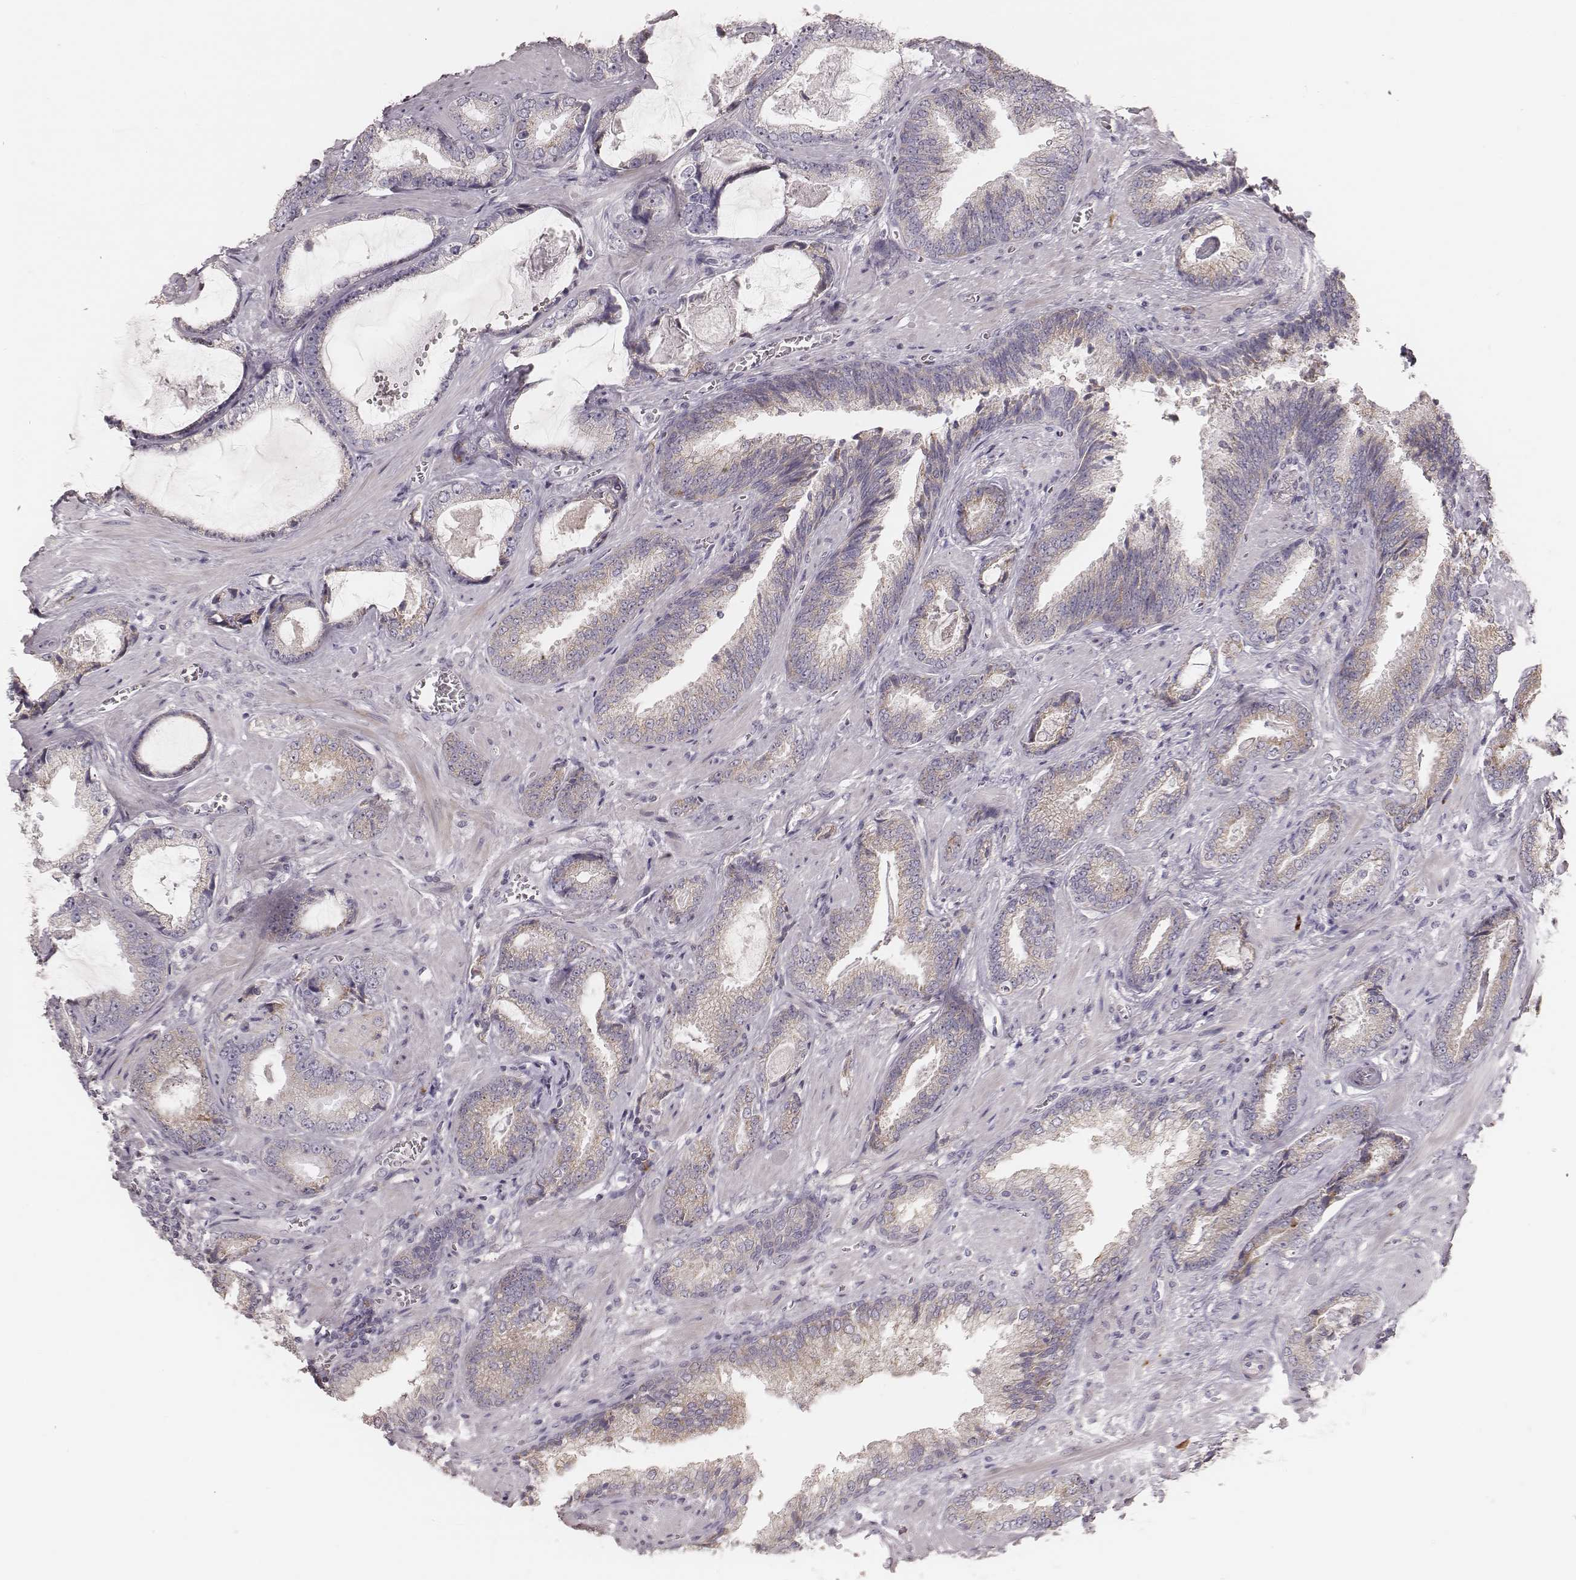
{"staining": {"intensity": "moderate", "quantity": ">75%", "location": "cytoplasmic/membranous"}, "tissue": "prostate cancer", "cell_type": "Tumor cells", "image_type": "cancer", "snomed": [{"axis": "morphology", "description": "Adenocarcinoma, Low grade"}, {"axis": "topography", "description": "Prostate"}], "caption": "Protein staining of prostate low-grade adenocarcinoma tissue demonstrates moderate cytoplasmic/membranous positivity in about >75% of tumor cells.", "gene": "KIF5C", "patient": {"sex": "male", "age": 61}}